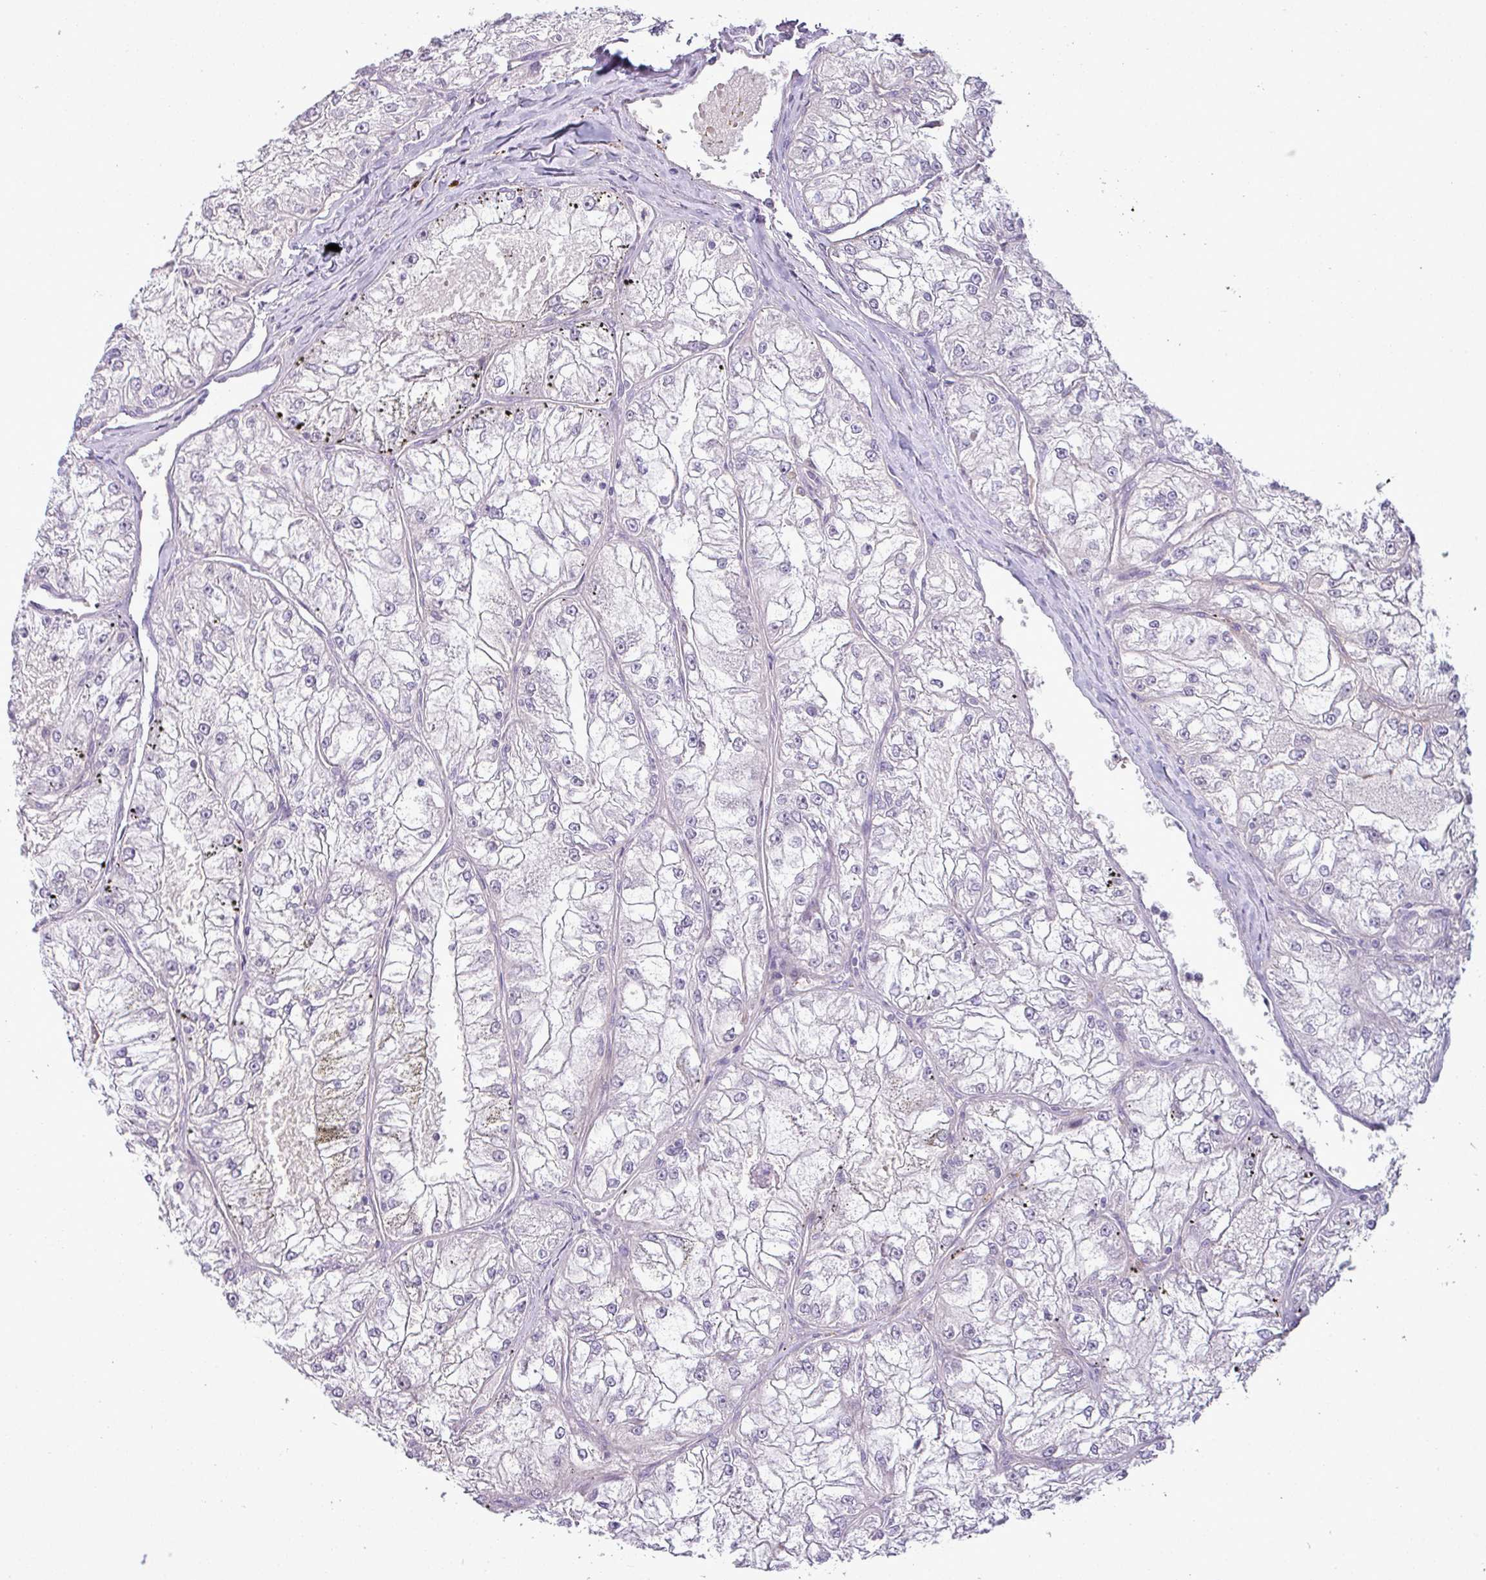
{"staining": {"intensity": "negative", "quantity": "none", "location": "none"}, "tissue": "renal cancer", "cell_type": "Tumor cells", "image_type": "cancer", "snomed": [{"axis": "morphology", "description": "Adenocarcinoma, NOS"}, {"axis": "topography", "description": "Kidney"}], "caption": "The photomicrograph demonstrates no significant positivity in tumor cells of renal cancer.", "gene": "APOM", "patient": {"sex": "female", "age": 72}}